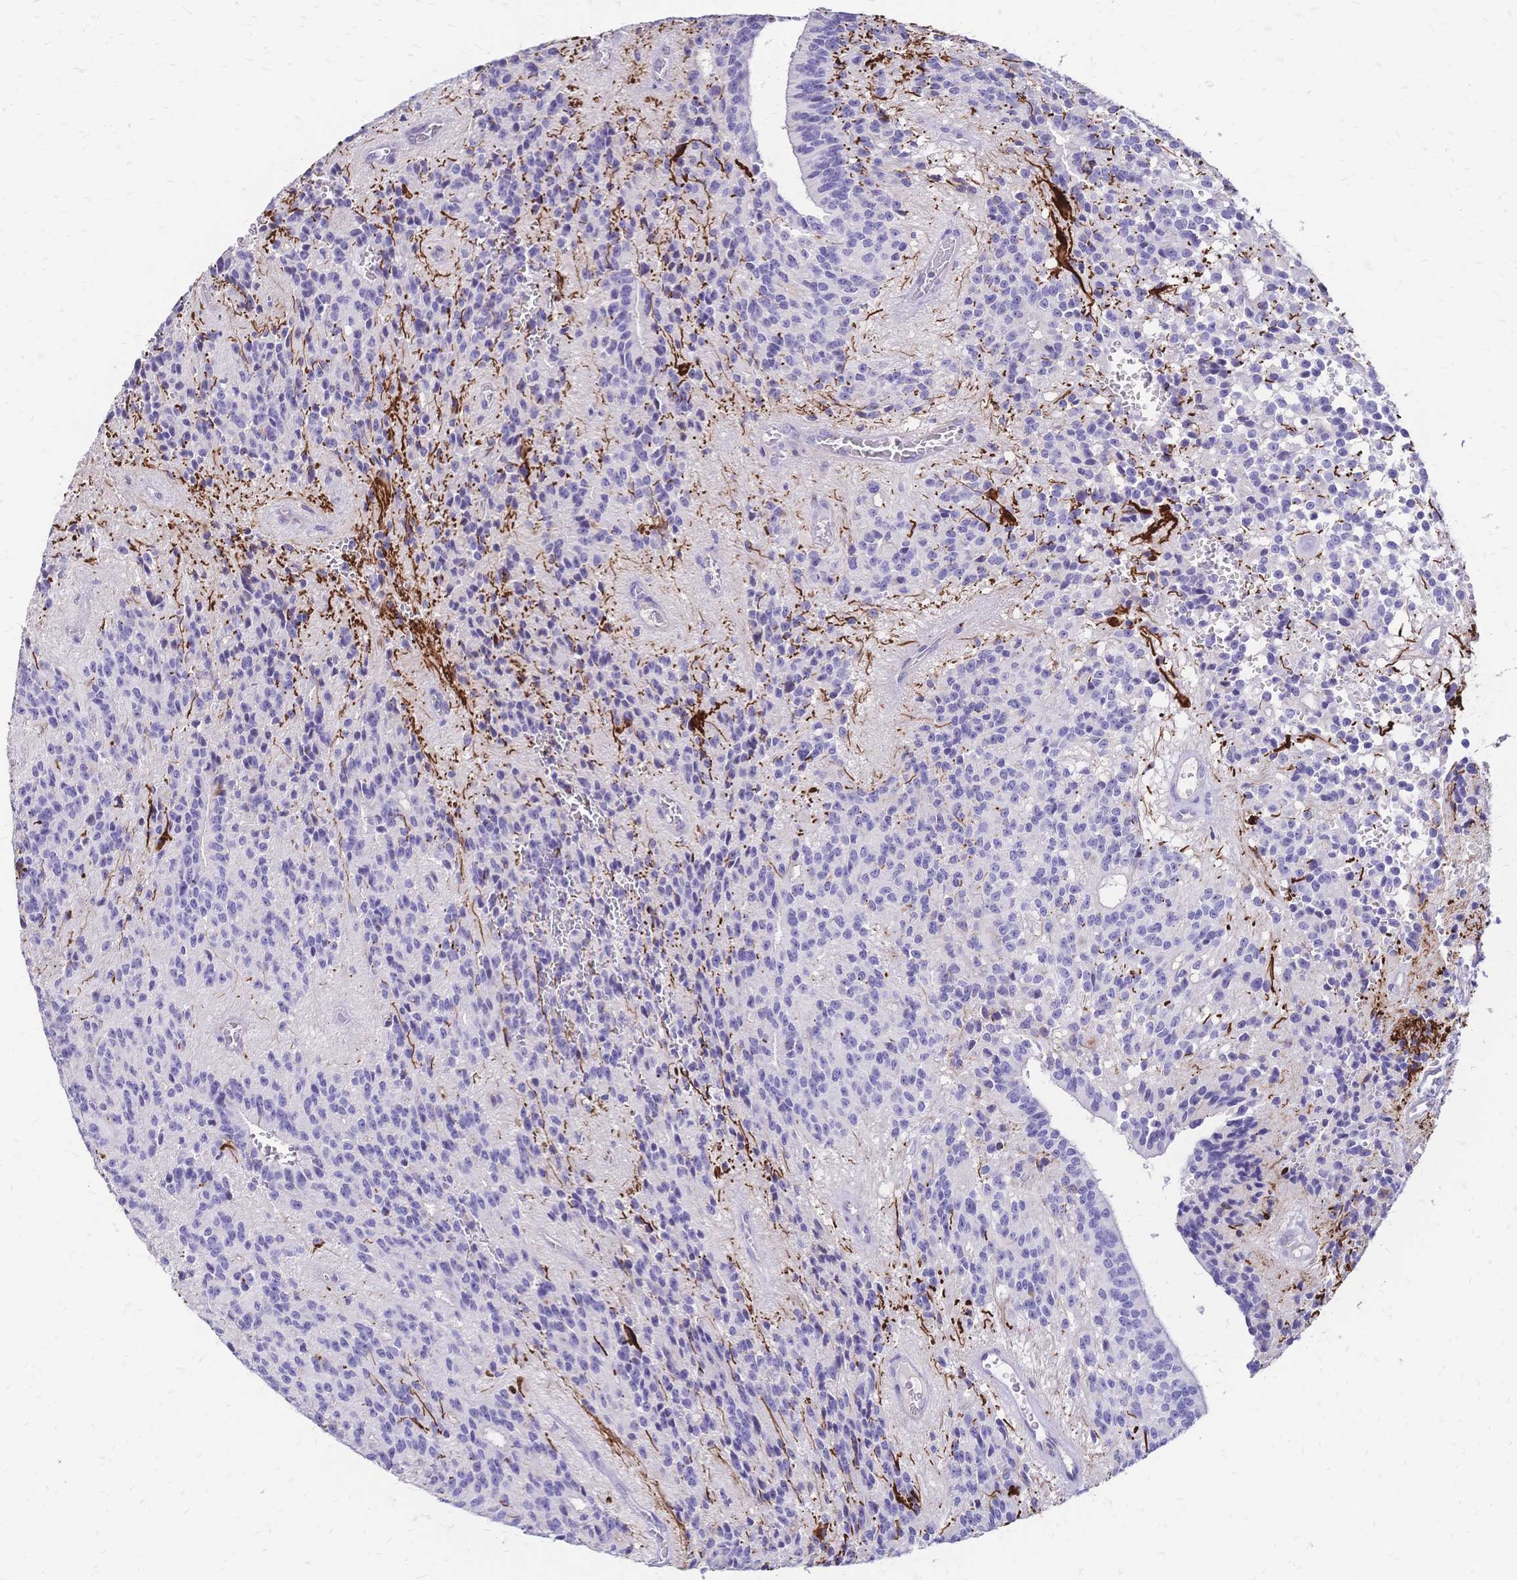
{"staining": {"intensity": "negative", "quantity": "none", "location": "none"}, "tissue": "glioma", "cell_type": "Tumor cells", "image_type": "cancer", "snomed": [{"axis": "morphology", "description": "Glioma, malignant, Low grade"}, {"axis": "topography", "description": "Brain"}], "caption": "The IHC image has no significant staining in tumor cells of low-grade glioma (malignant) tissue.", "gene": "IL2RA", "patient": {"sex": "male", "age": 31}}